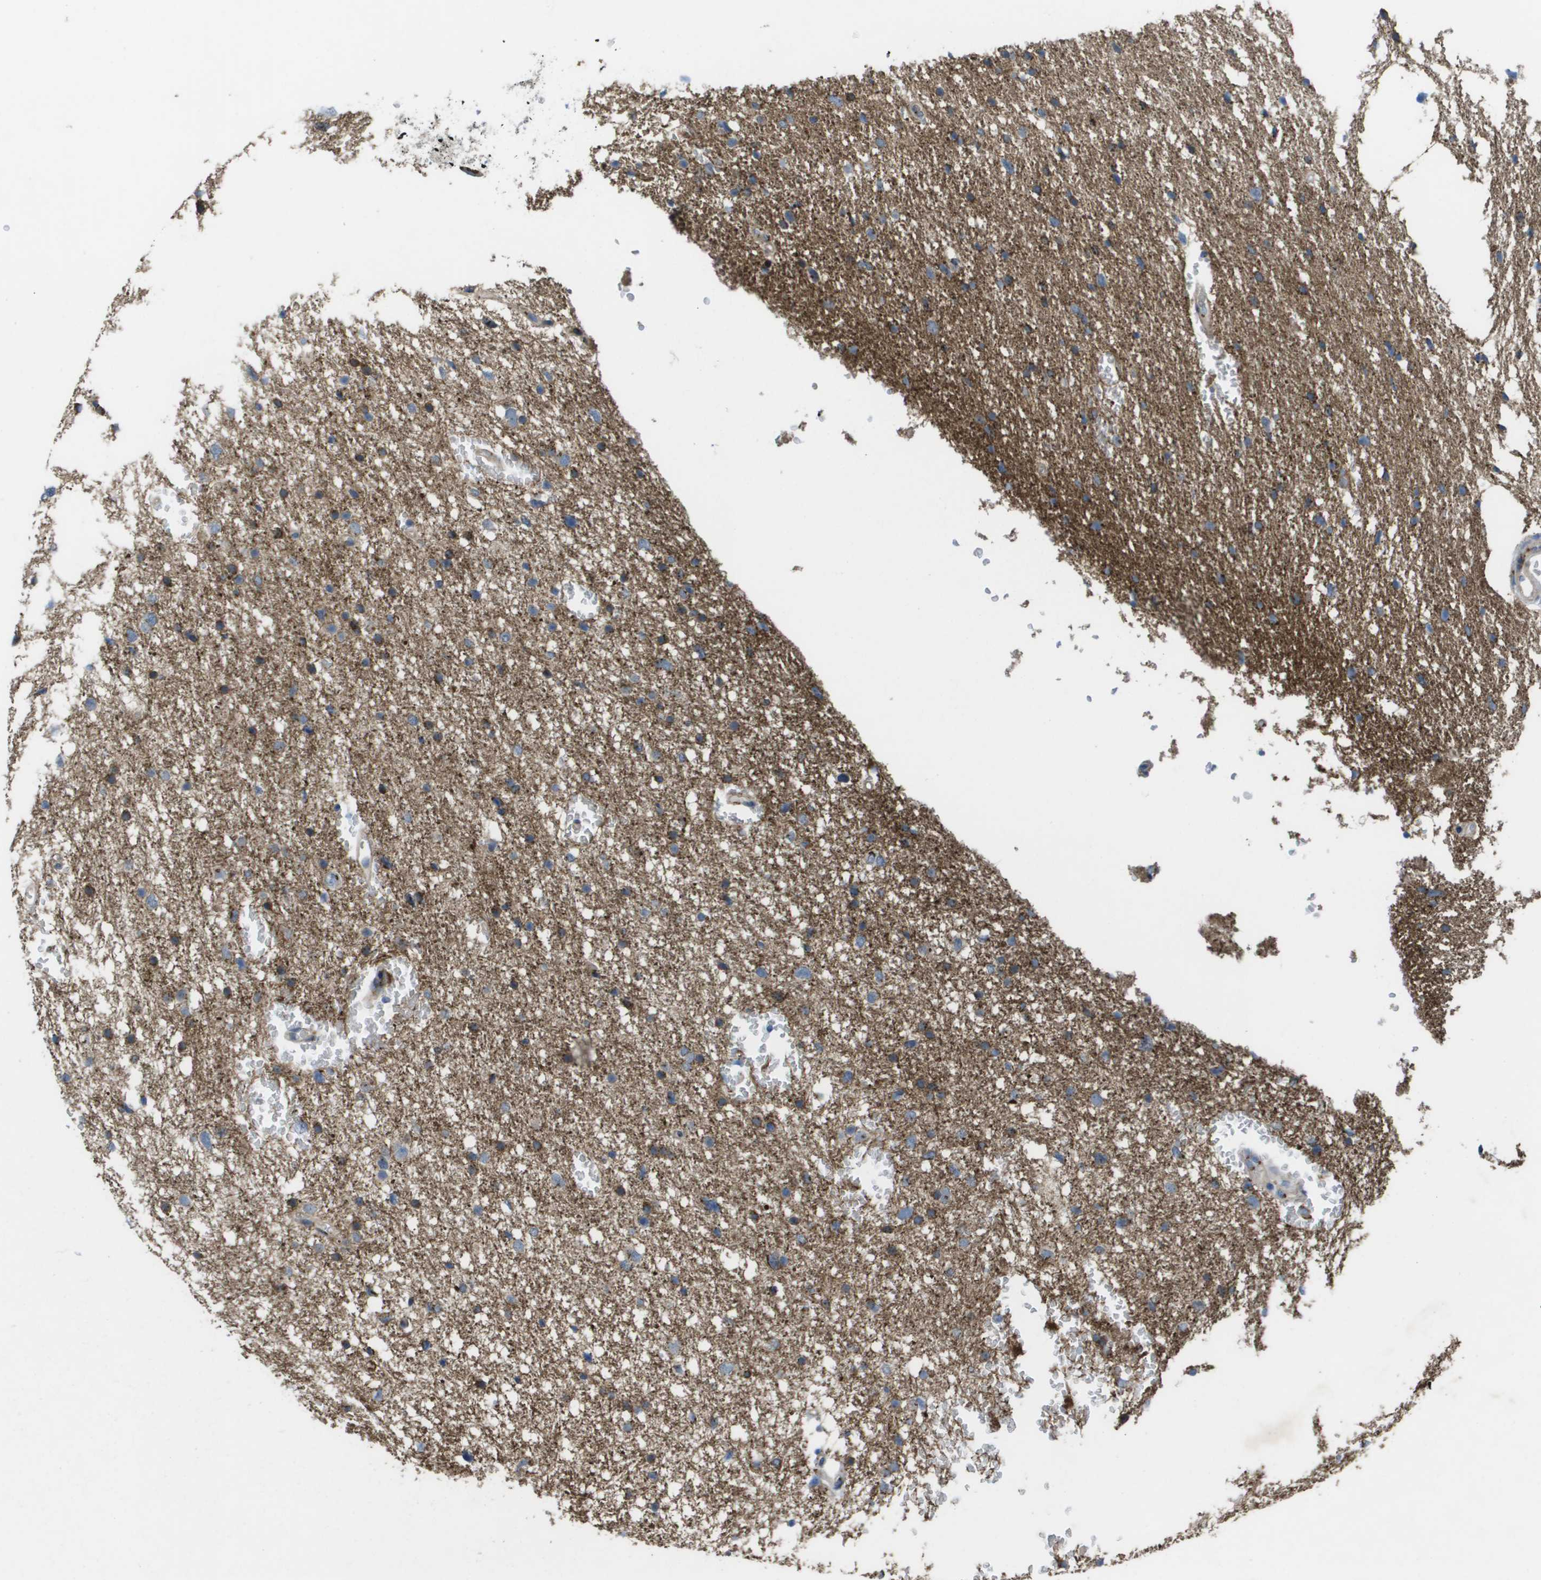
{"staining": {"intensity": "moderate", "quantity": ">75%", "location": "cytoplasmic/membranous"}, "tissue": "glioma", "cell_type": "Tumor cells", "image_type": "cancer", "snomed": [{"axis": "morphology", "description": "Glioma, malignant, Low grade"}, {"axis": "topography", "description": "Brain"}], "caption": "Immunohistochemical staining of human glioma exhibits moderate cytoplasmic/membranous protein expression in about >75% of tumor cells.", "gene": "QSOX2", "patient": {"sex": "female", "age": 37}}